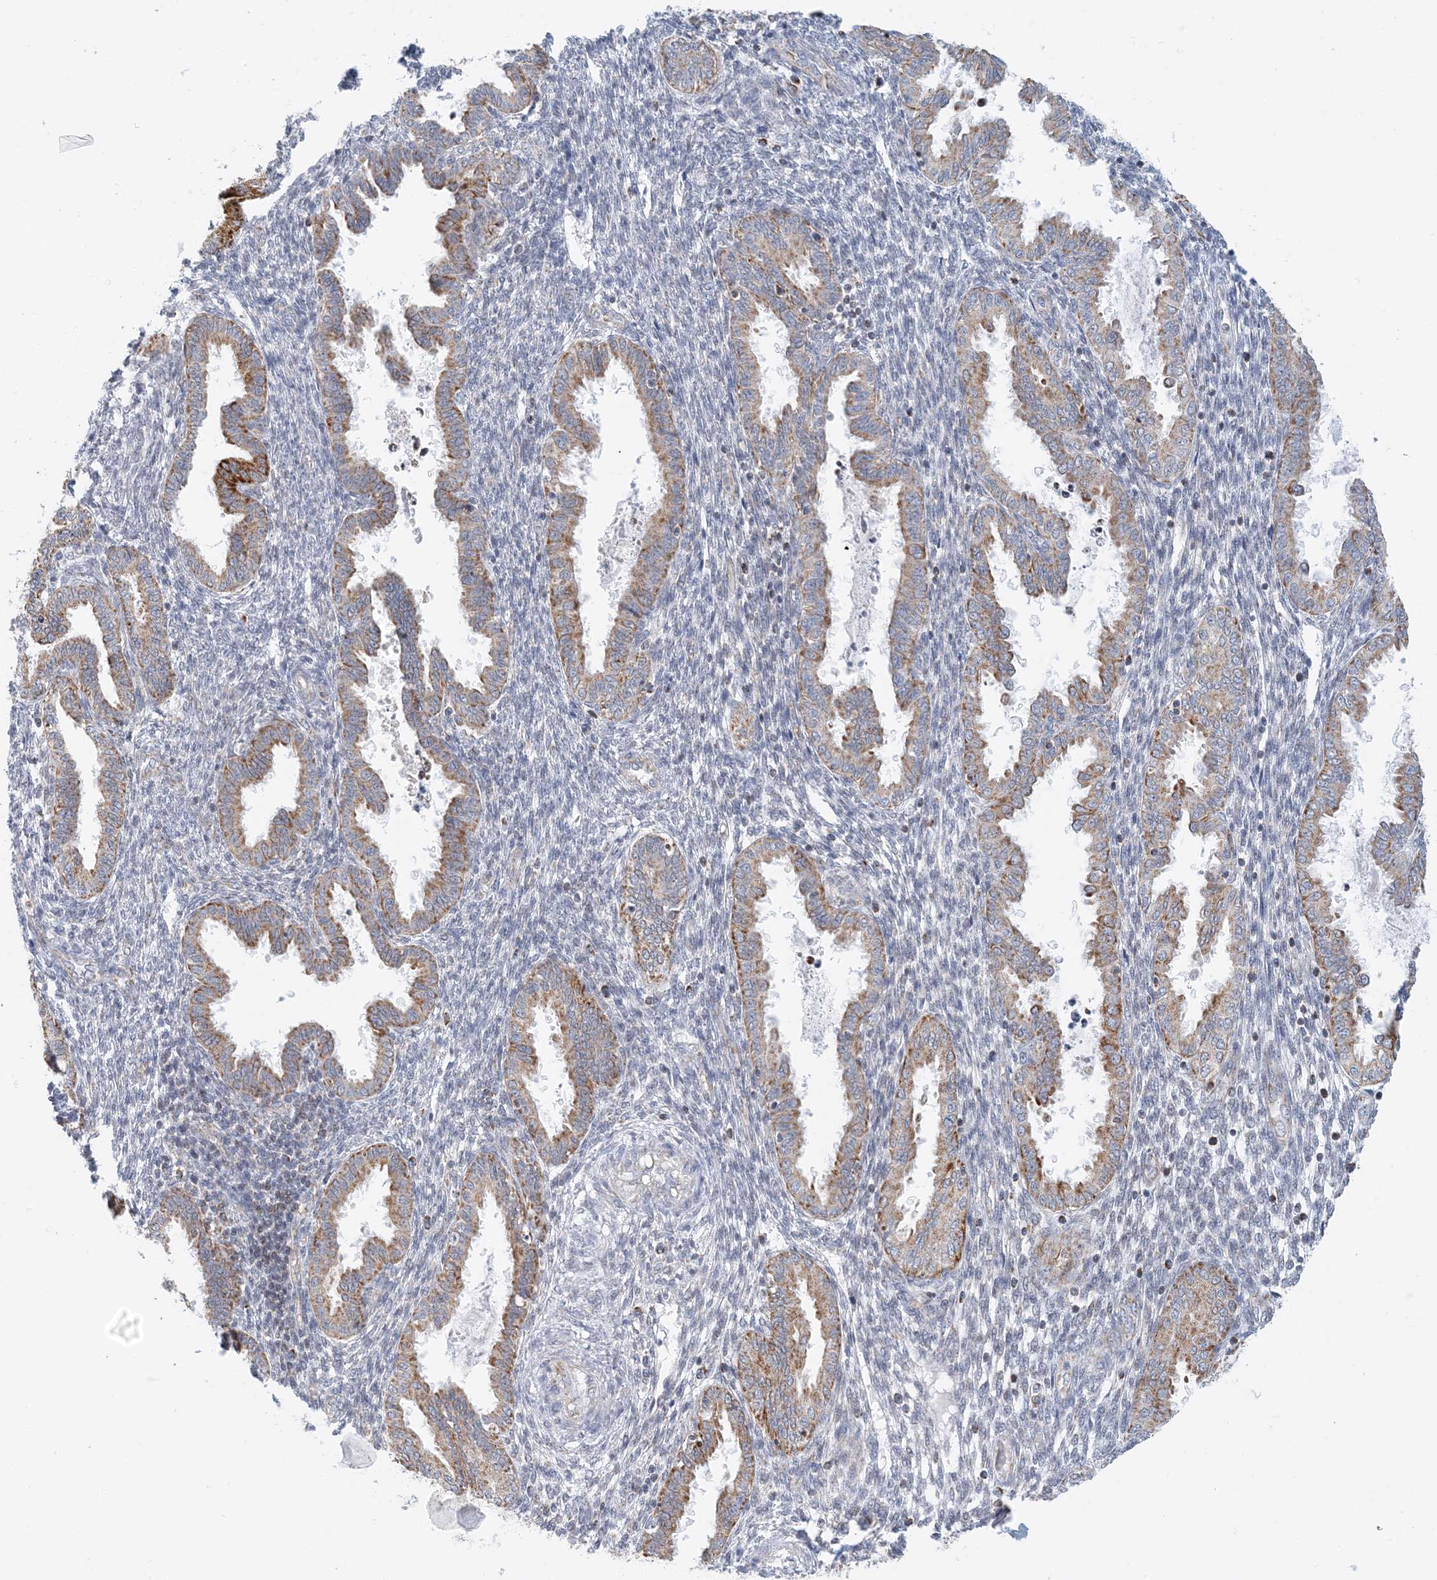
{"staining": {"intensity": "negative", "quantity": "none", "location": "none"}, "tissue": "endometrium", "cell_type": "Cells in endometrial stroma", "image_type": "normal", "snomed": [{"axis": "morphology", "description": "Normal tissue, NOS"}, {"axis": "topography", "description": "Endometrium"}], "caption": "Immunohistochemistry of unremarkable human endometrium reveals no staining in cells in endometrial stroma. Nuclei are stained in blue.", "gene": "BDH1", "patient": {"sex": "female", "age": 33}}